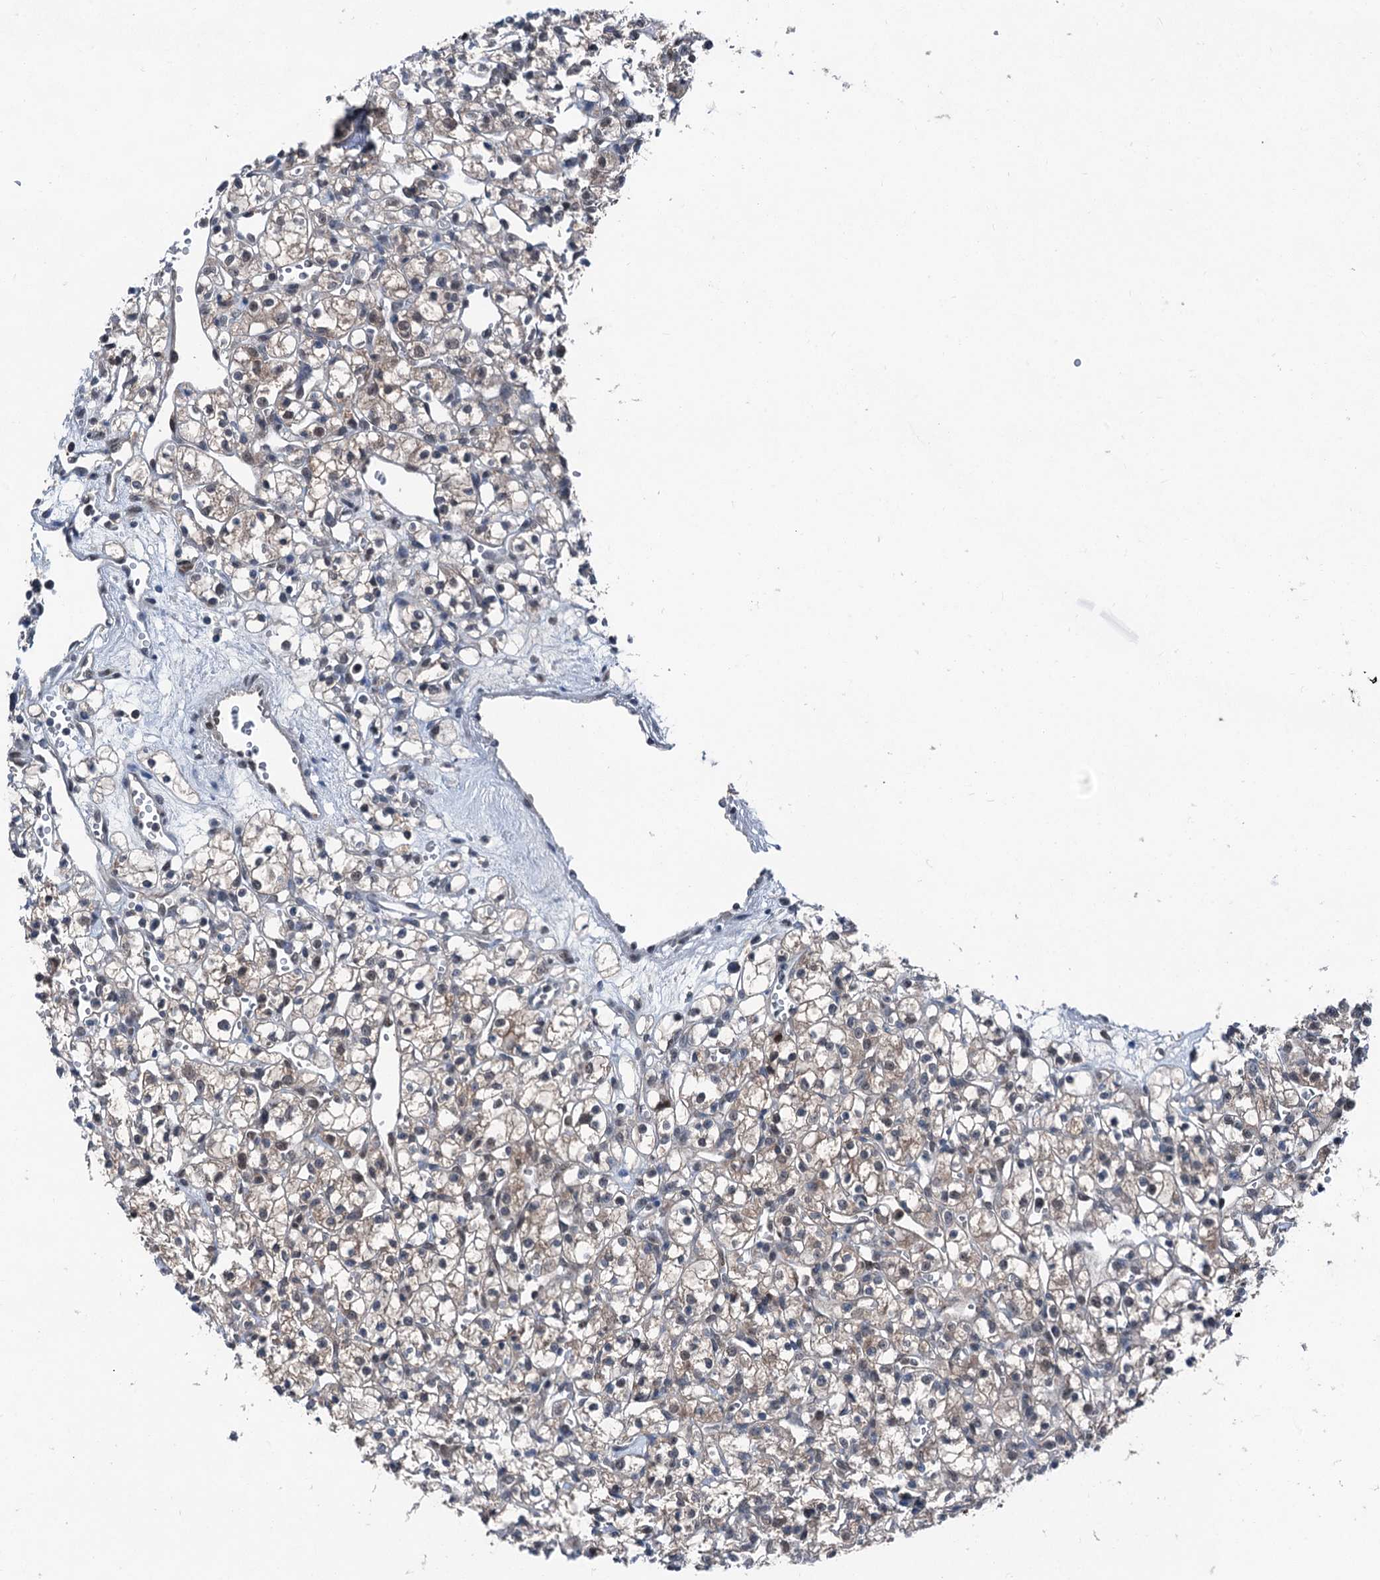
{"staining": {"intensity": "weak", "quantity": "25%-75%", "location": "cytoplasmic/membranous,nuclear"}, "tissue": "renal cancer", "cell_type": "Tumor cells", "image_type": "cancer", "snomed": [{"axis": "morphology", "description": "Adenocarcinoma, NOS"}, {"axis": "topography", "description": "Kidney"}], "caption": "Immunohistochemical staining of renal cancer reveals weak cytoplasmic/membranous and nuclear protein staining in about 25%-75% of tumor cells.", "gene": "PSMD13", "patient": {"sex": "female", "age": 59}}